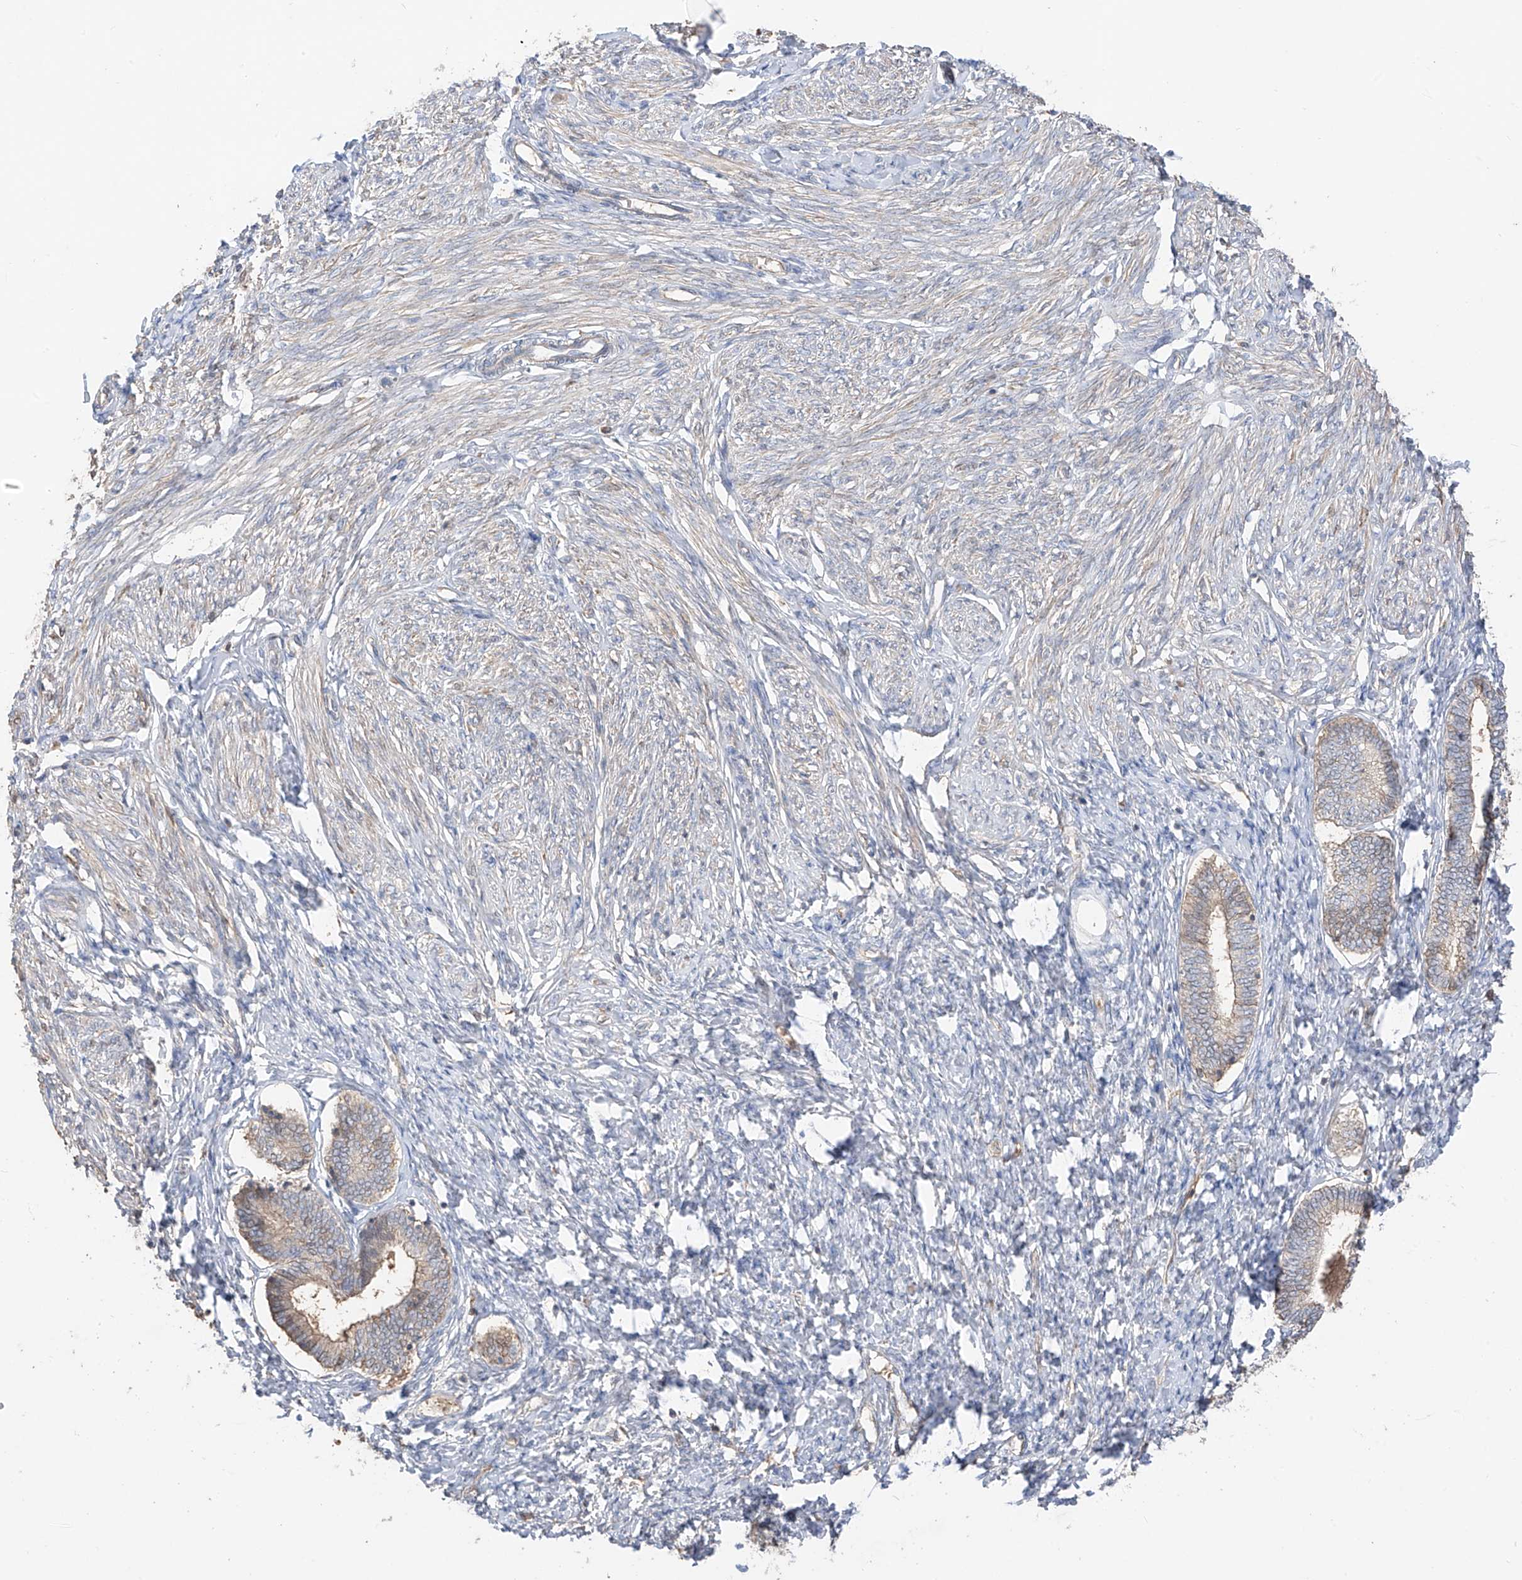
{"staining": {"intensity": "negative", "quantity": "none", "location": "none"}, "tissue": "endometrium", "cell_type": "Cells in endometrial stroma", "image_type": "normal", "snomed": [{"axis": "morphology", "description": "Normal tissue, NOS"}, {"axis": "topography", "description": "Endometrium"}], "caption": "DAB immunohistochemical staining of benign human endometrium shows no significant positivity in cells in endometrial stroma.", "gene": "CACNA2D4", "patient": {"sex": "female", "age": 72}}